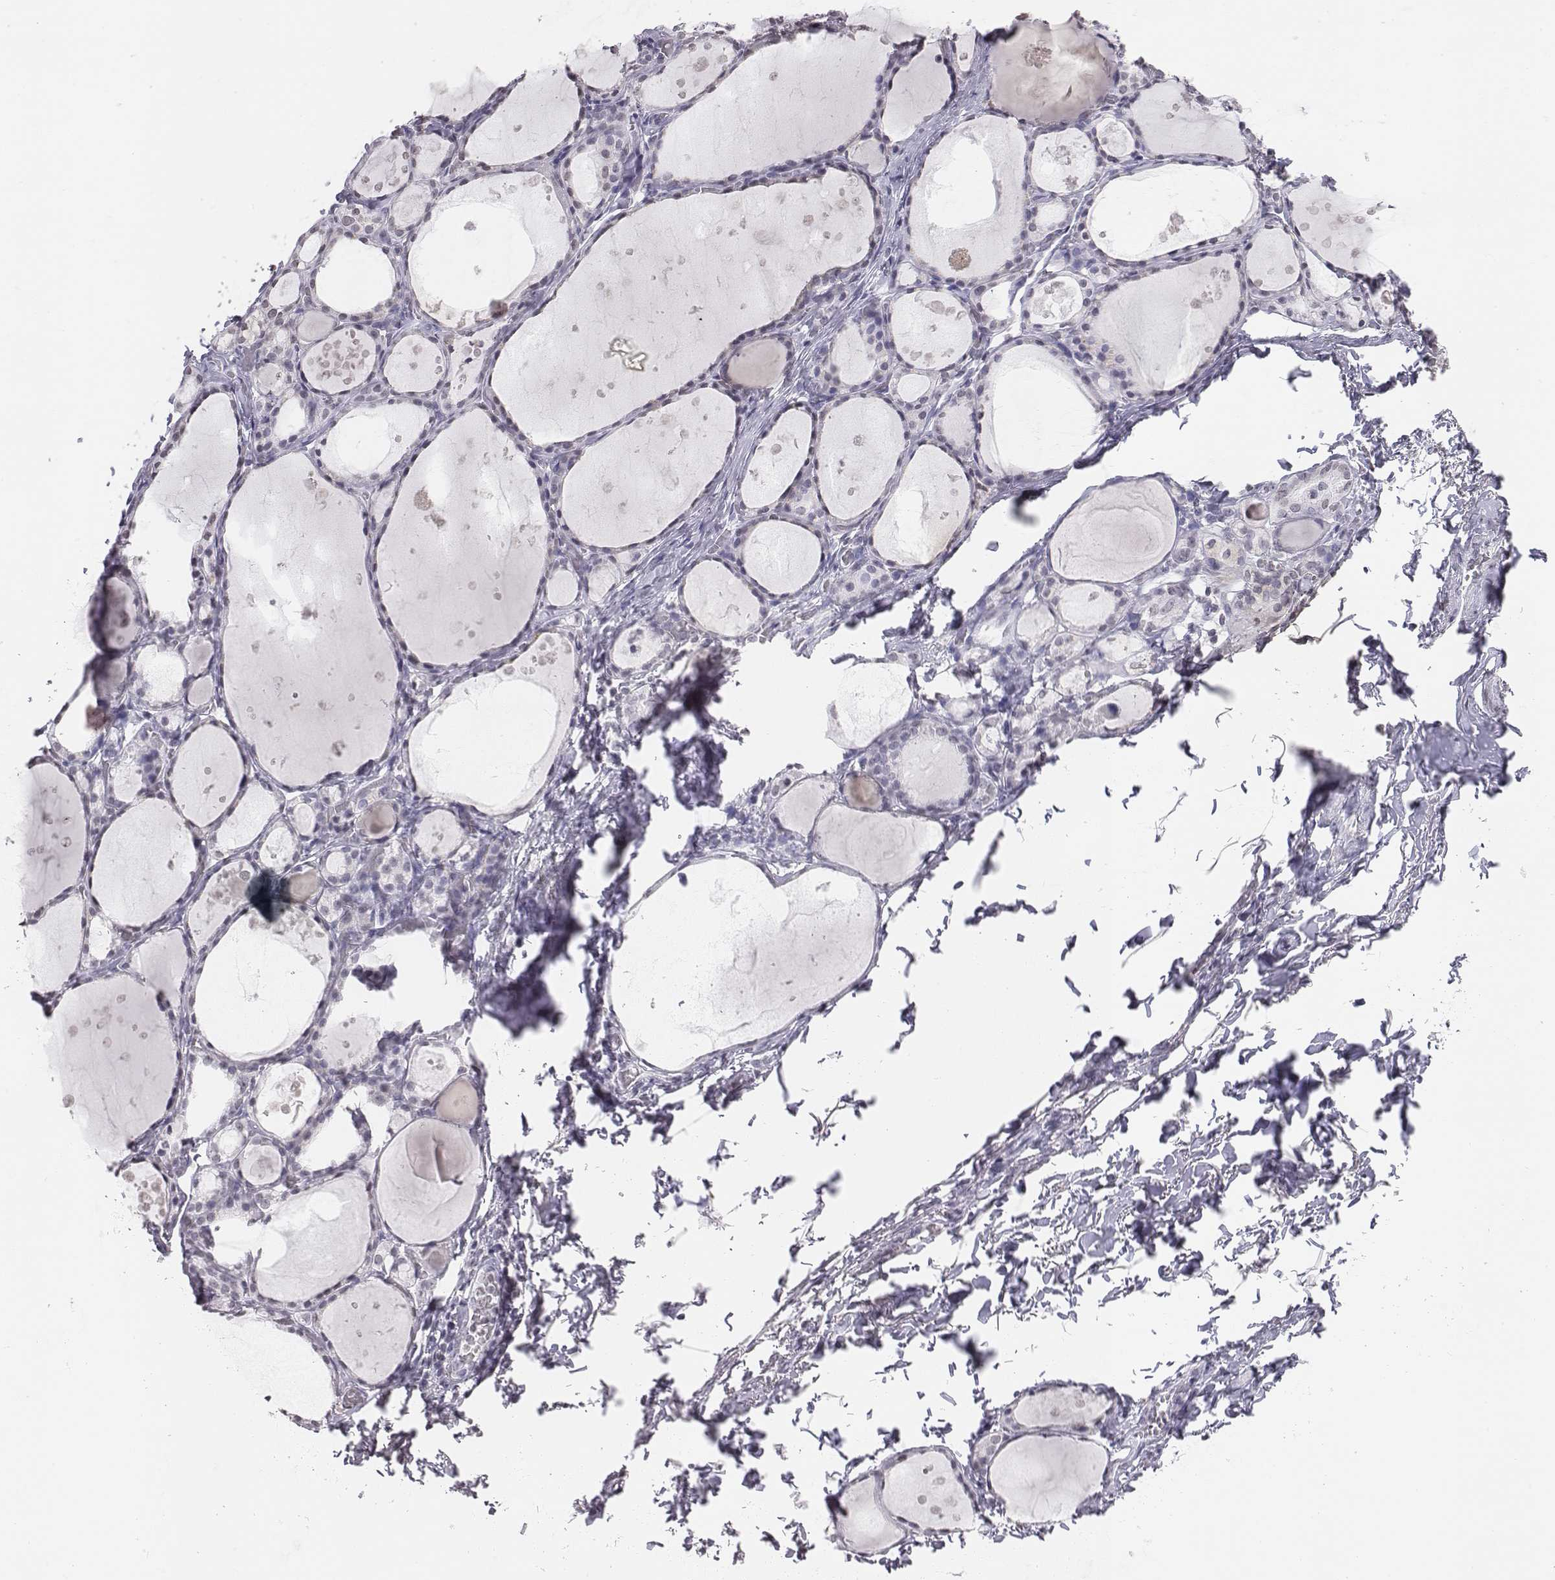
{"staining": {"intensity": "weak", "quantity": "<25%", "location": "nuclear"}, "tissue": "thyroid gland", "cell_type": "Glandular cells", "image_type": "normal", "snomed": [{"axis": "morphology", "description": "Normal tissue, NOS"}, {"axis": "topography", "description": "Thyroid gland"}], "caption": "A high-resolution histopathology image shows immunohistochemistry staining of unremarkable thyroid gland, which shows no significant positivity in glandular cells.", "gene": "BARHL1", "patient": {"sex": "male", "age": 68}}